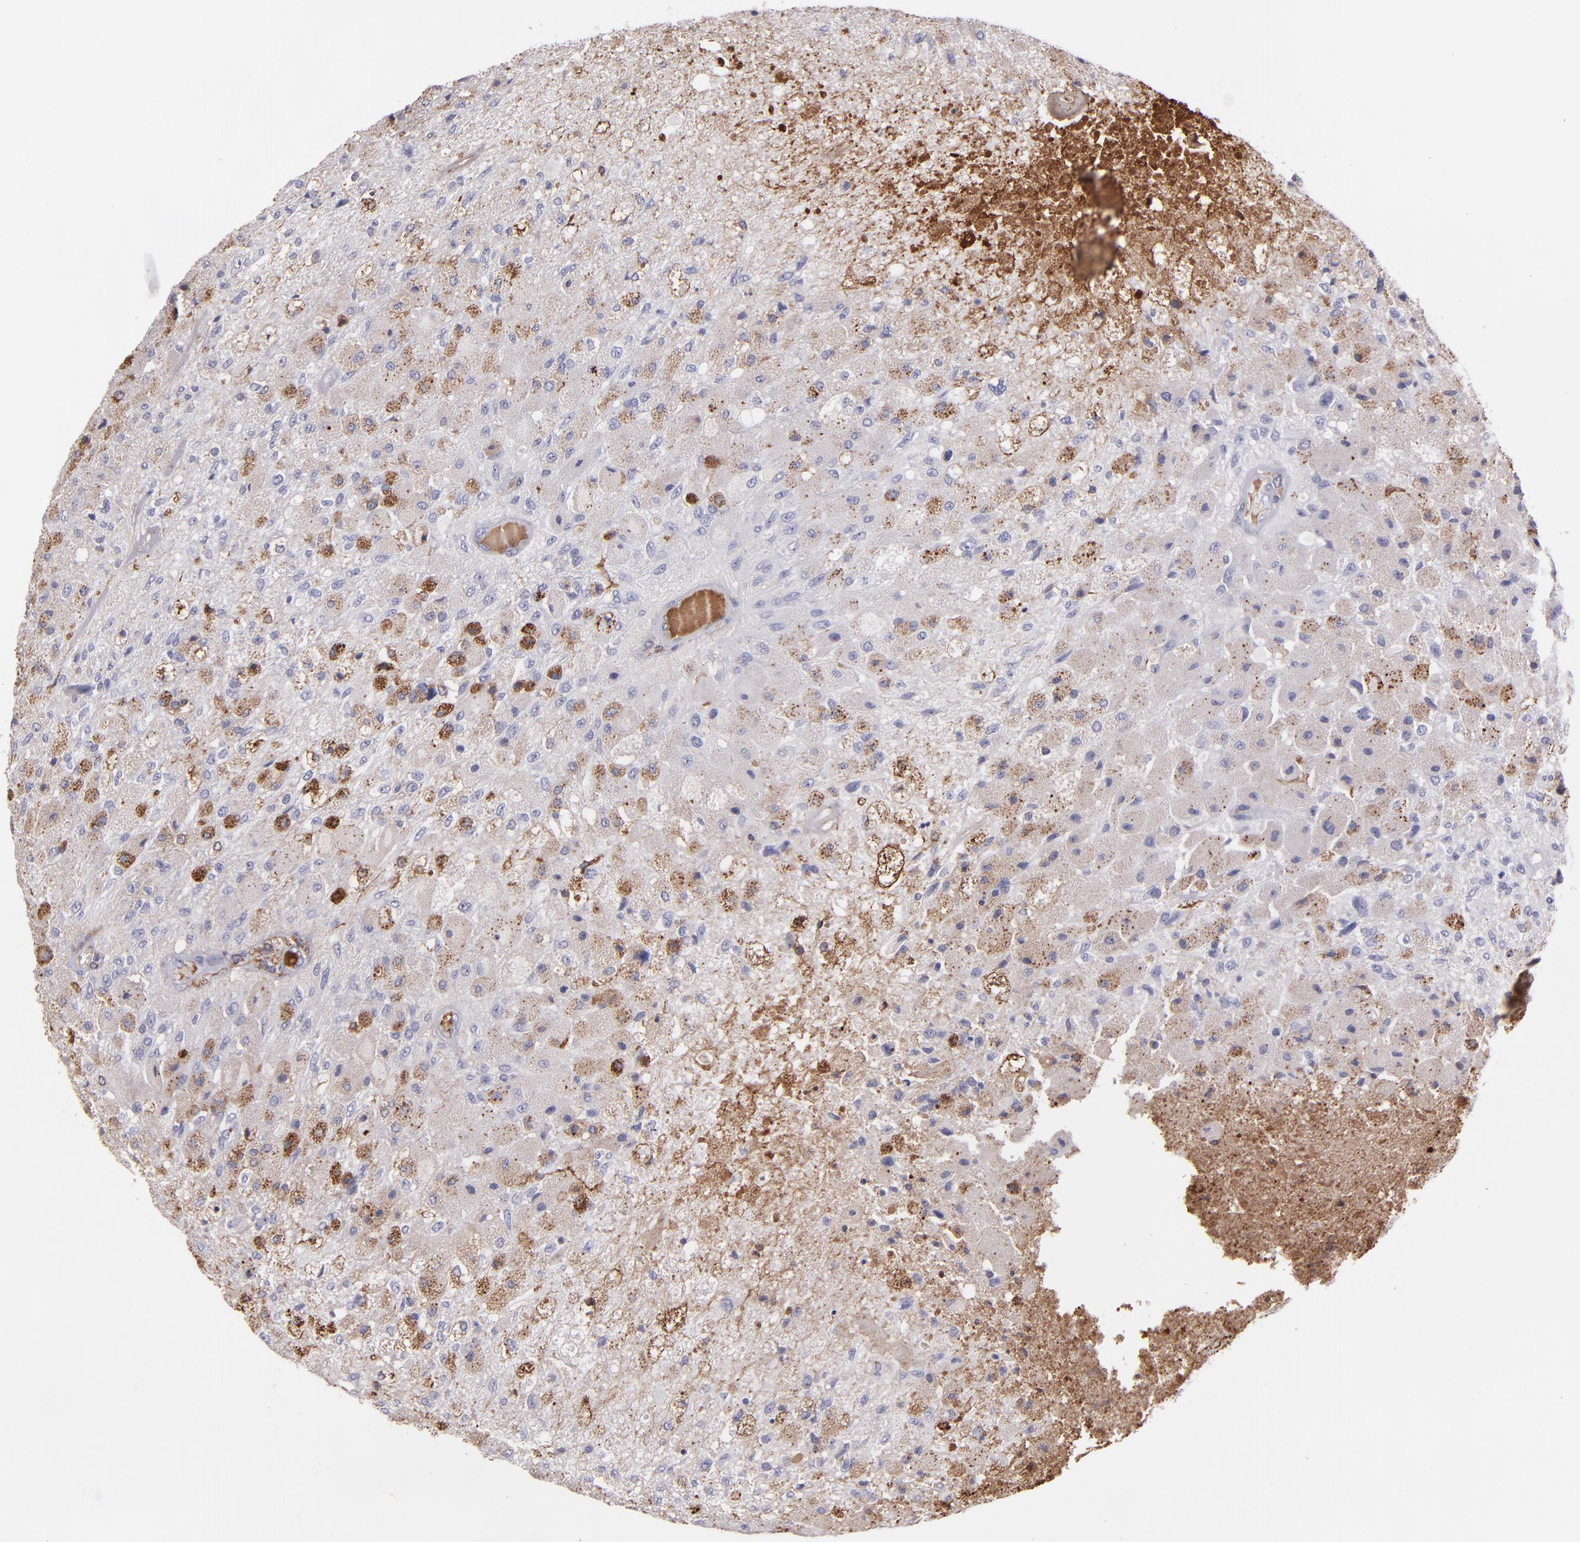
{"staining": {"intensity": "moderate", "quantity": "<25%", "location": "cytoplasmic/membranous"}, "tissue": "glioma", "cell_type": "Tumor cells", "image_type": "cancer", "snomed": [{"axis": "morphology", "description": "Normal tissue, NOS"}, {"axis": "morphology", "description": "Glioma, malignant, High grade"}, {"axis": "topography", "description": "Cerebral cortex"}], "caption": "Protein staining exhibits moderate cytoplasmic/membranous staining in approximately <25% of tumor cells in malignant high-grade glioma.", "gene": "C1QA", "patient": {"sex": "male", "age": 77}}